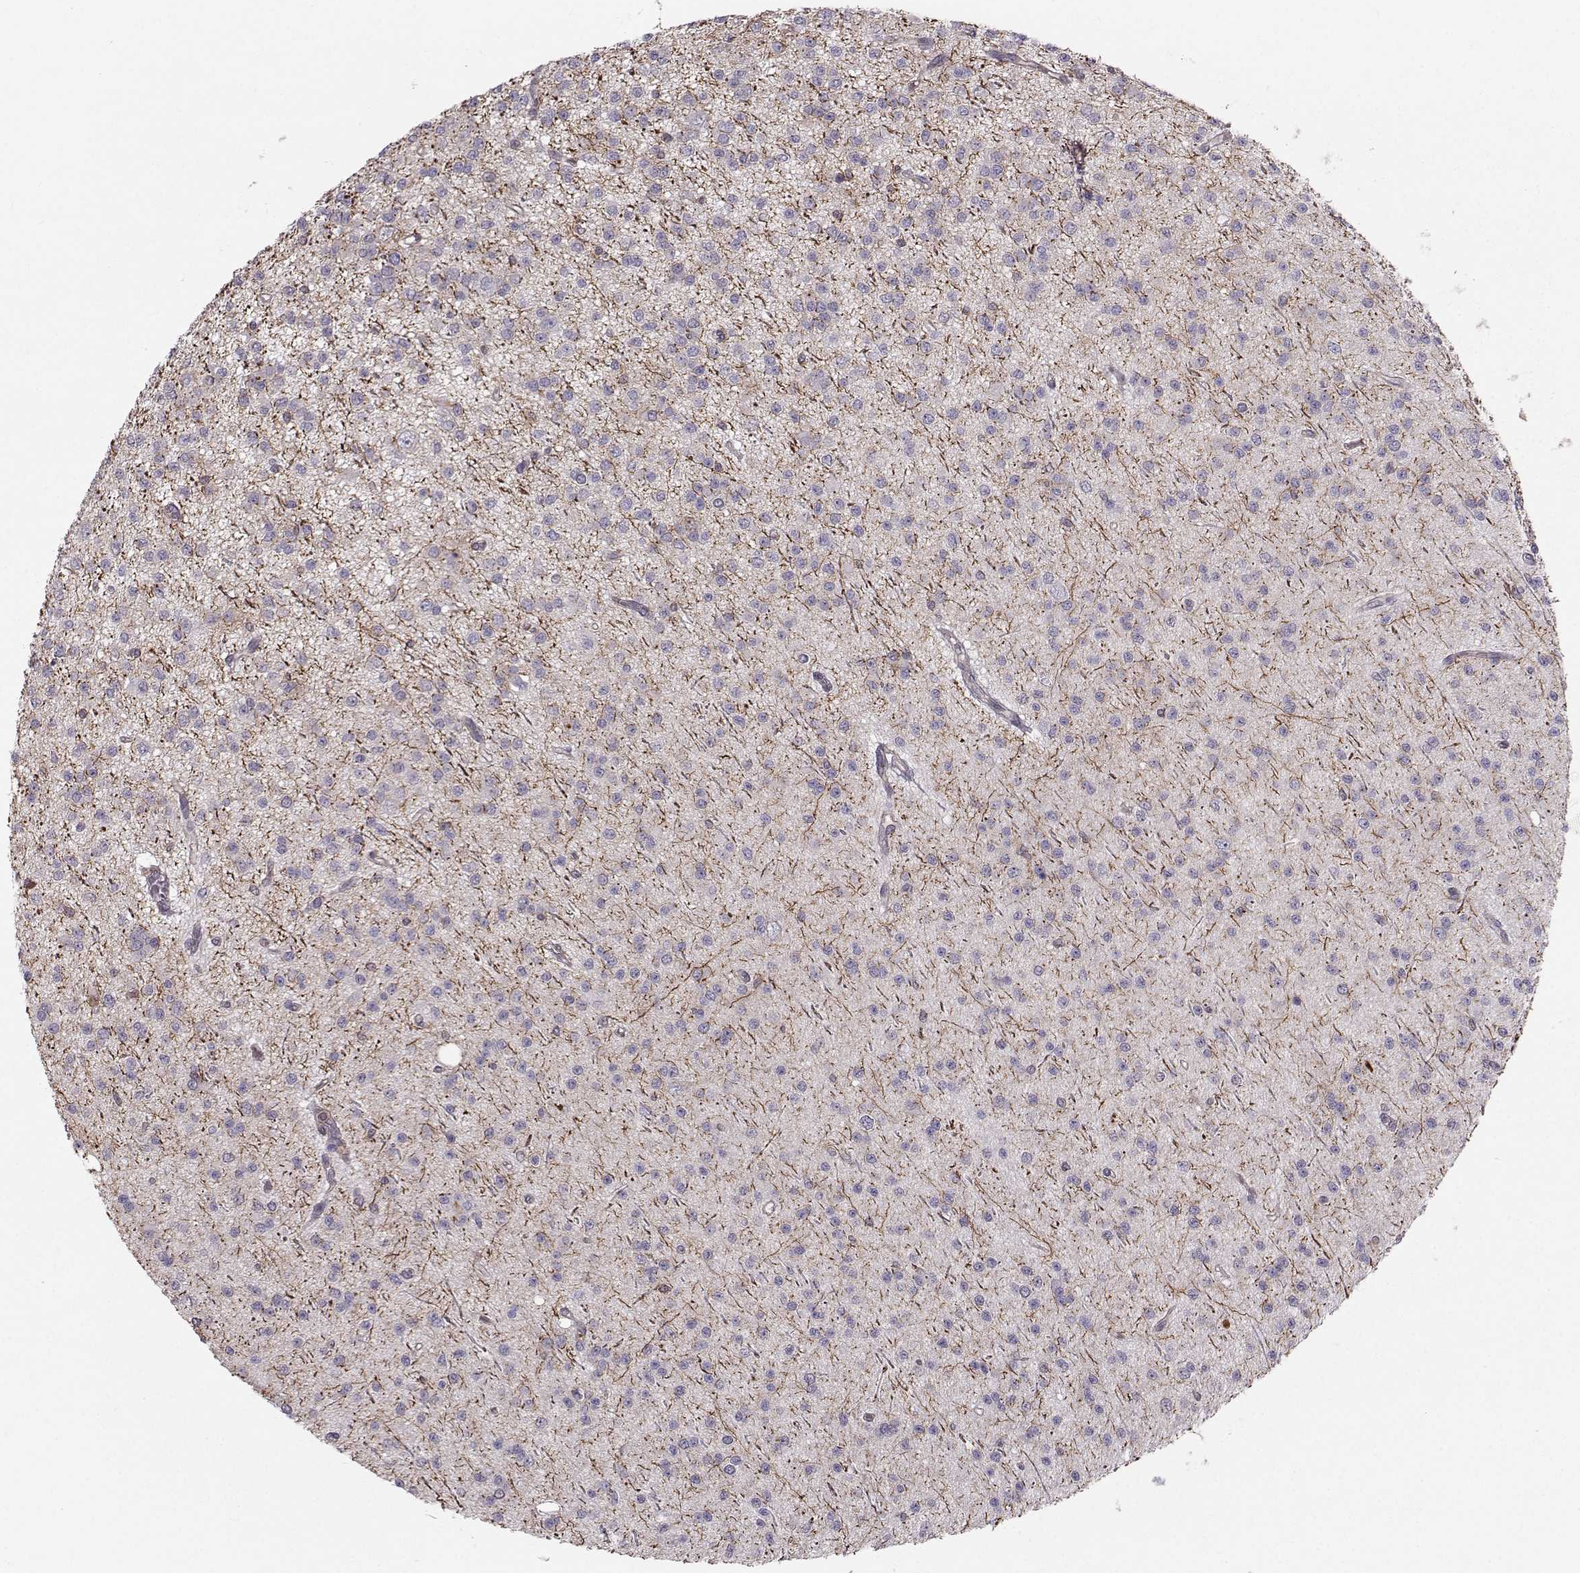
{"staining": {"intensity": "negative", "quantity": "none", "location": "none"}, "tissue": "glioma", "cell_type": "Tumor cells", "image_type": "cancer", "snomed": [{"axis": "morphology", "description": "Glioma, malignant, Low grade"}, {"axis": "topography", "description": "Brain"}], "caption": "This is an immunohistochemistry (IHC) micrograph of human glioma. There is no staining in tumor cells.", "gene": "ASB16", "patient": {"sex": "male", "age": 27}}